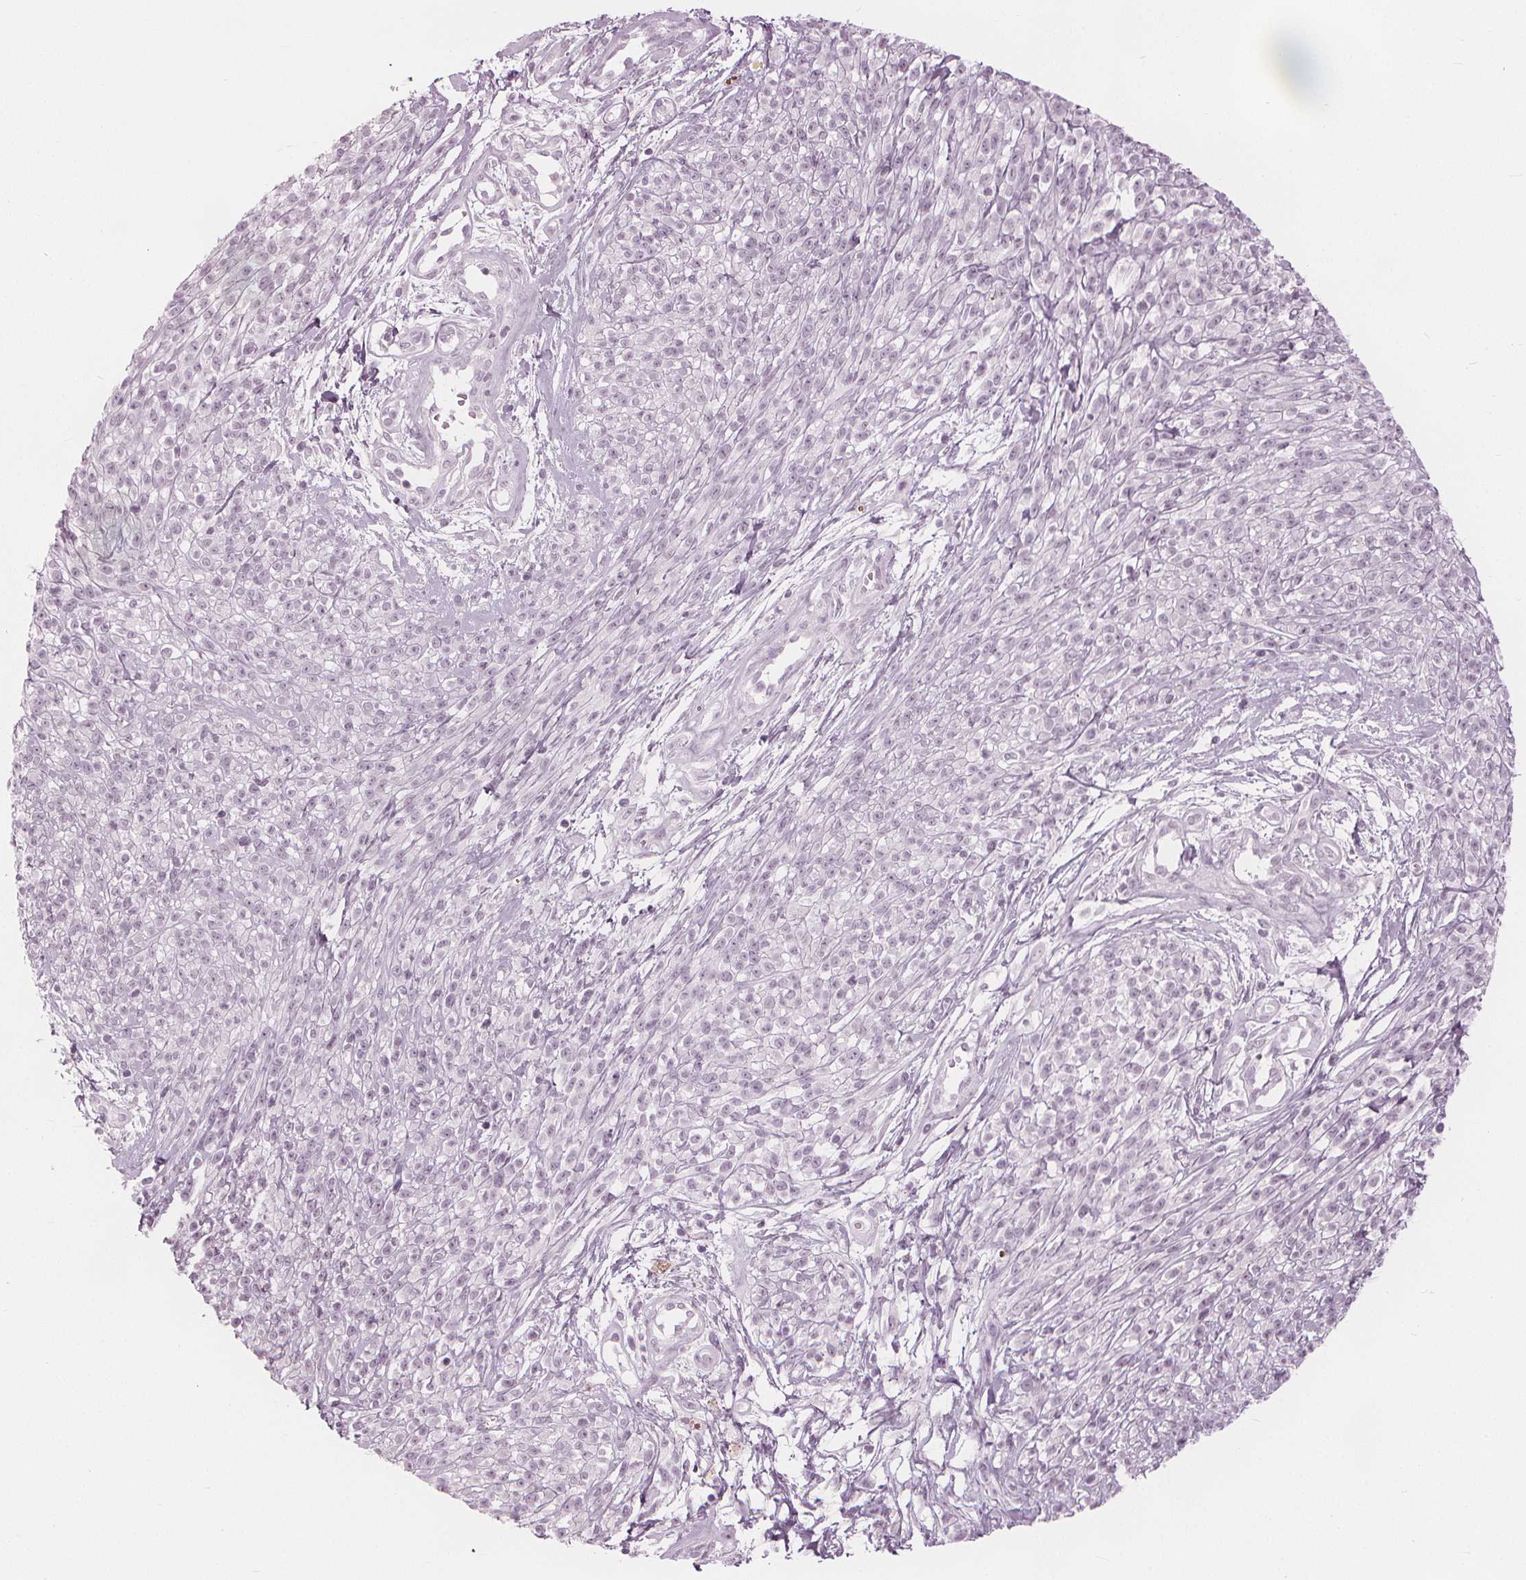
{"staining": {"intensity": "negative", "quantity": "none", "location": "none"}, "tissue": "melanoma", "cell_type": "Tumor cells", "image_type": "cancer", "snomed": [{"axis": "morphology", "description": "Malignant melanoma, NOS"}, {"axis": "topography", "description": "Skin"}, {"axis": "topography", "description": "Skin of trunk"}], "caption": "Malignant melanoma stained for a protein using IHC displays no expression tumor cells.", "gene": "PAEP", "patient": {"sex": "male", "age": 74}}